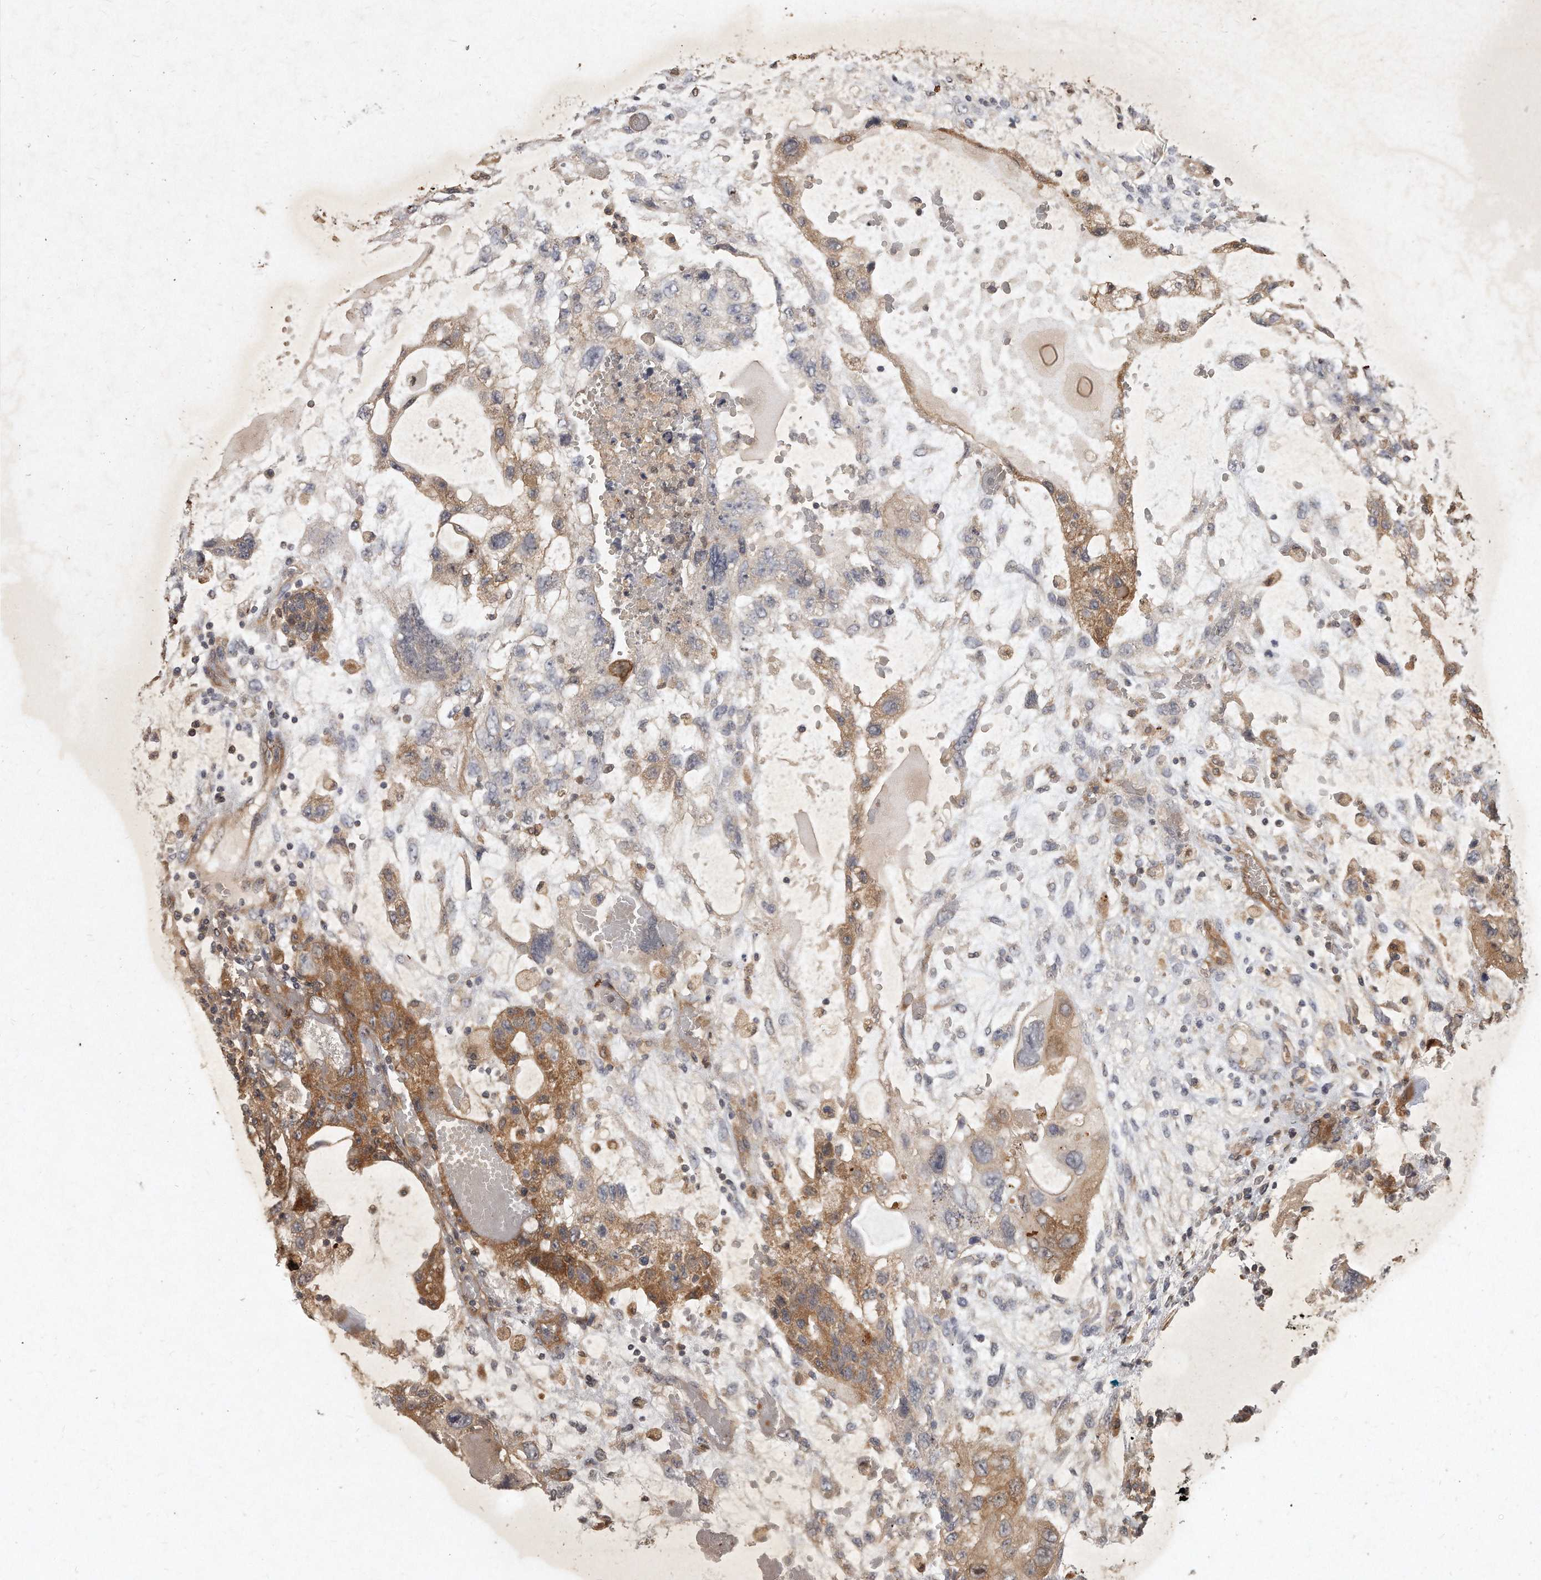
{"staining": {"intensity": "moderate", "quantity": "25%-75%", "location": "cytoplasmic/membranous"}, "tissue": "testis cancer", "cell_type": "Tumor cells", "image_type": "cancer", "snomed": [{"axis": "morphology", "description": "Carcinoma, Embryonal, NOS"}, {"axis": "topography", "description": "Testis"}], "caption": "Testis cancer was stained to show a protein in brown. There is medium levels of moderate cytoplasmic/membranous expression in about 25%-75% of tumor cells. Using DAB (3,3'-diaminobenzidine) (brown) and hematoxylin (blue) stains, captured at high magnification using brightfield microscopy.", "gene": "LGALS8", "patient": {"sex": "male", "age": 36}}